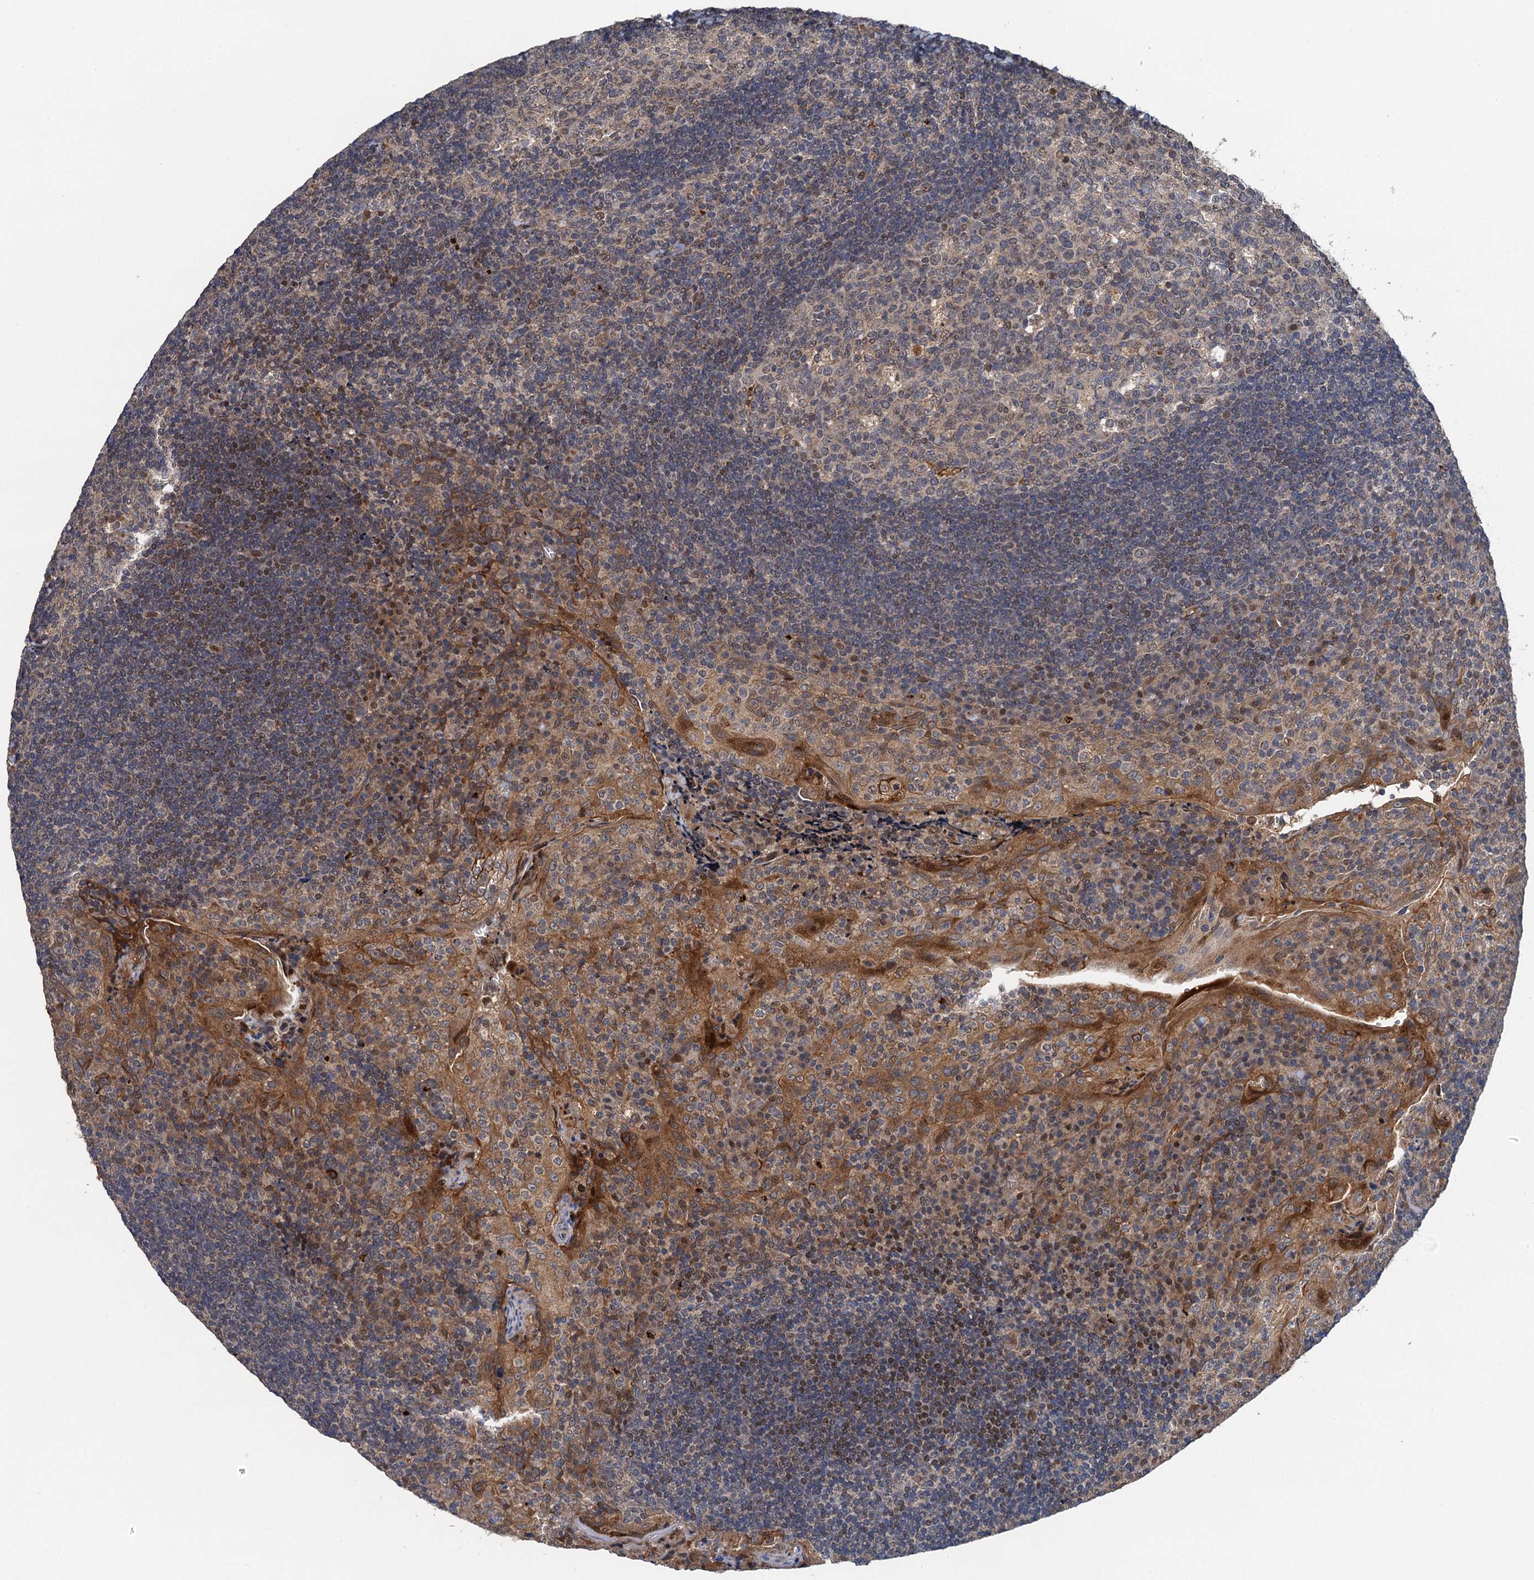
{"staining": {"intensity": "negative", "quantity": "none", "location": "none"}, "tissue": "tonsil", "cell_type": "Germinal center cells", "image_type": "normal", "snomed": [{"axis": "morphology", "description": "Normal tissue, NOS"}, {"axis": "topography", "description": "Tonsil"}], "caption": "Unremarkable tonsil was stained to show a protein in brown. There is no significant staining in germinal center cells. Nuclei are stained in blue.", "gene": "NLRP10", "patient": {"sex": "male", "age": 17}}